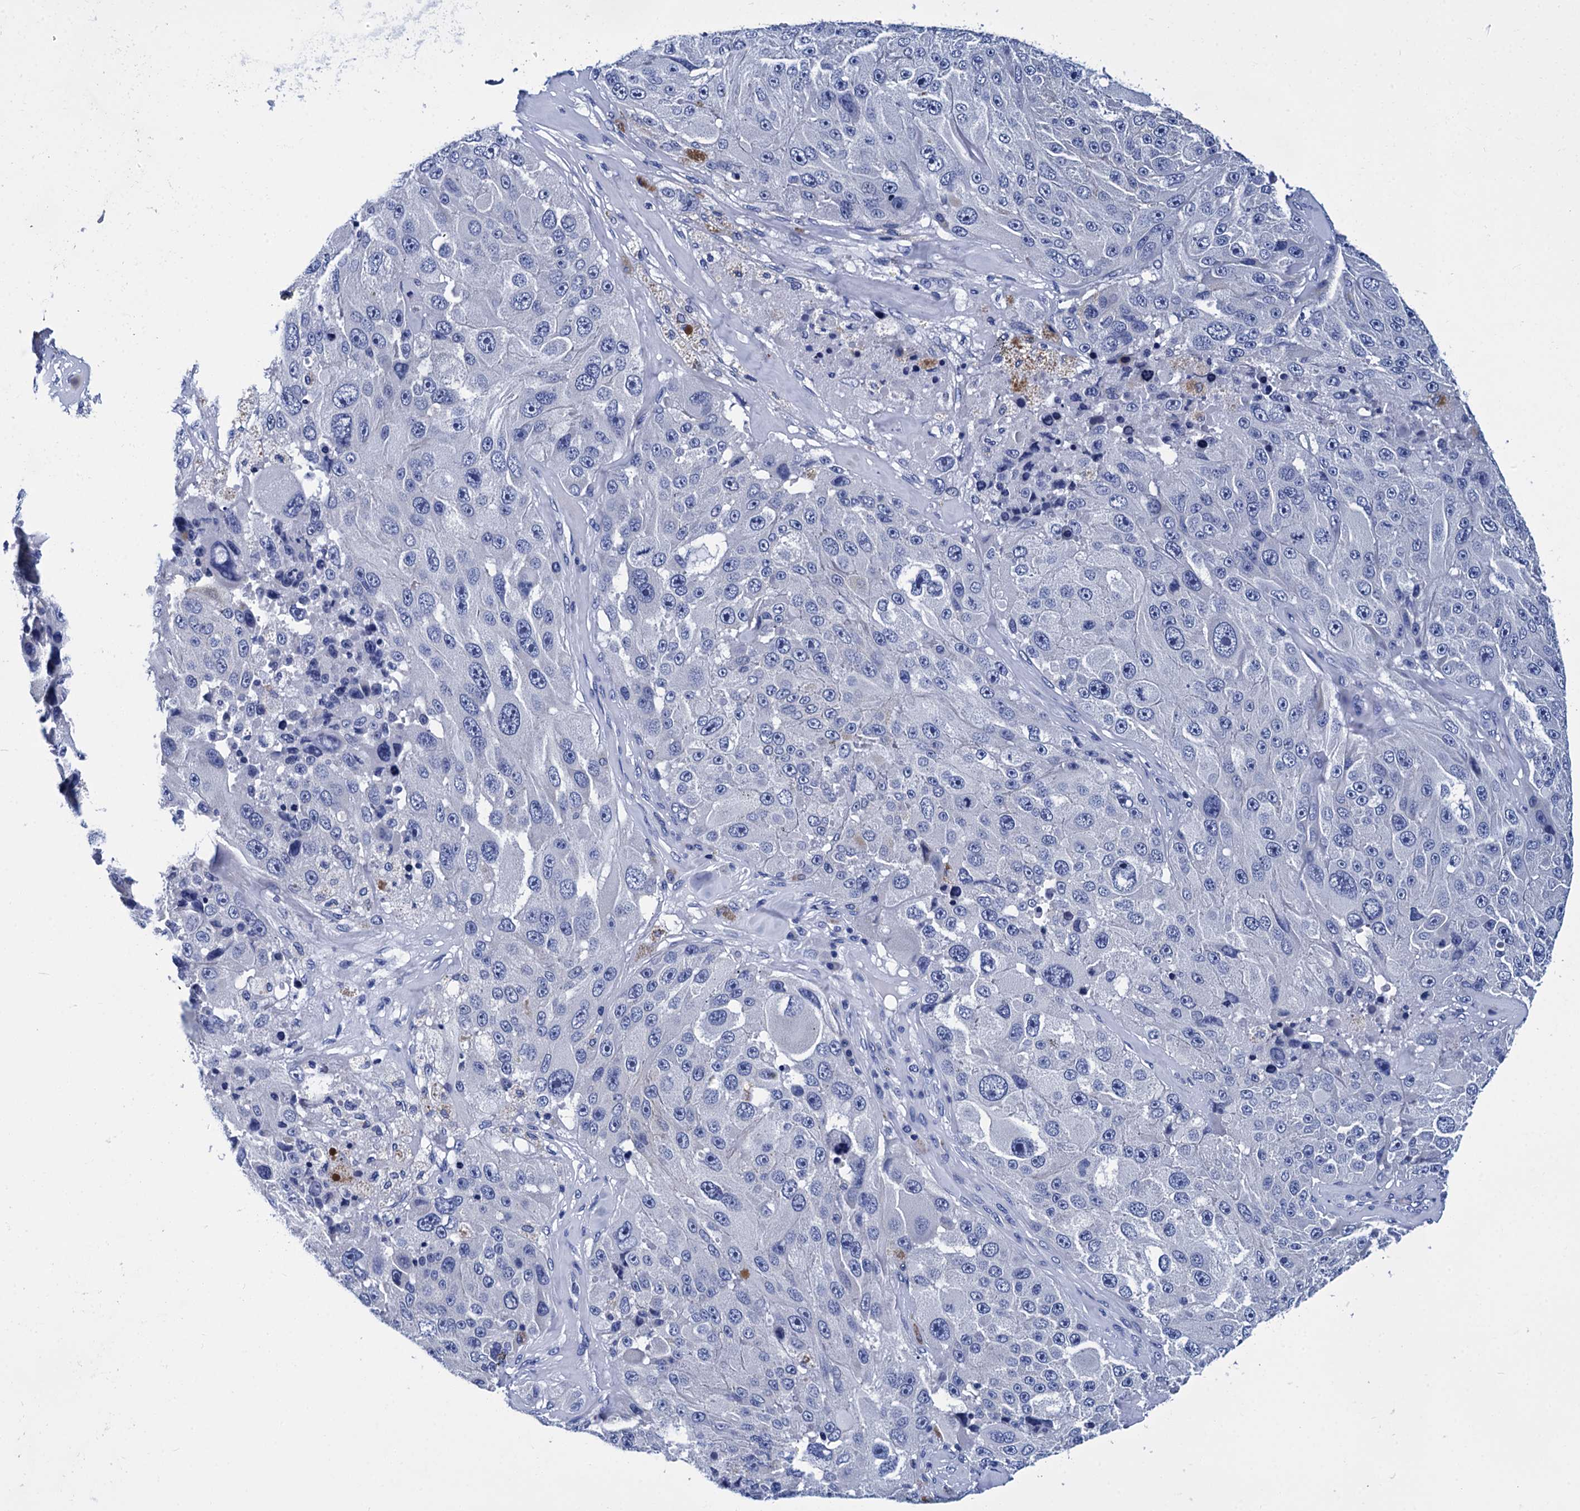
{"staining": {"intensity": "negative", "quantity": "none", "location": "none"}, "tissue": "melanoma", "cell_type": "Tumor cells", "image_type": "cancer", "snomed": [{"axis": "morphology", "description": "Malignant melanoma, Metastatic site"}, {"axis": "topography", "description": "Lymph node"}], "caption": "Immunohistochemistry (IHC) image of human melanoma stained for a protein (brown), which shows no expression in tumor cells.", "gene": "MYBPC3", "patient": {"sex": "male", "age": 62}}